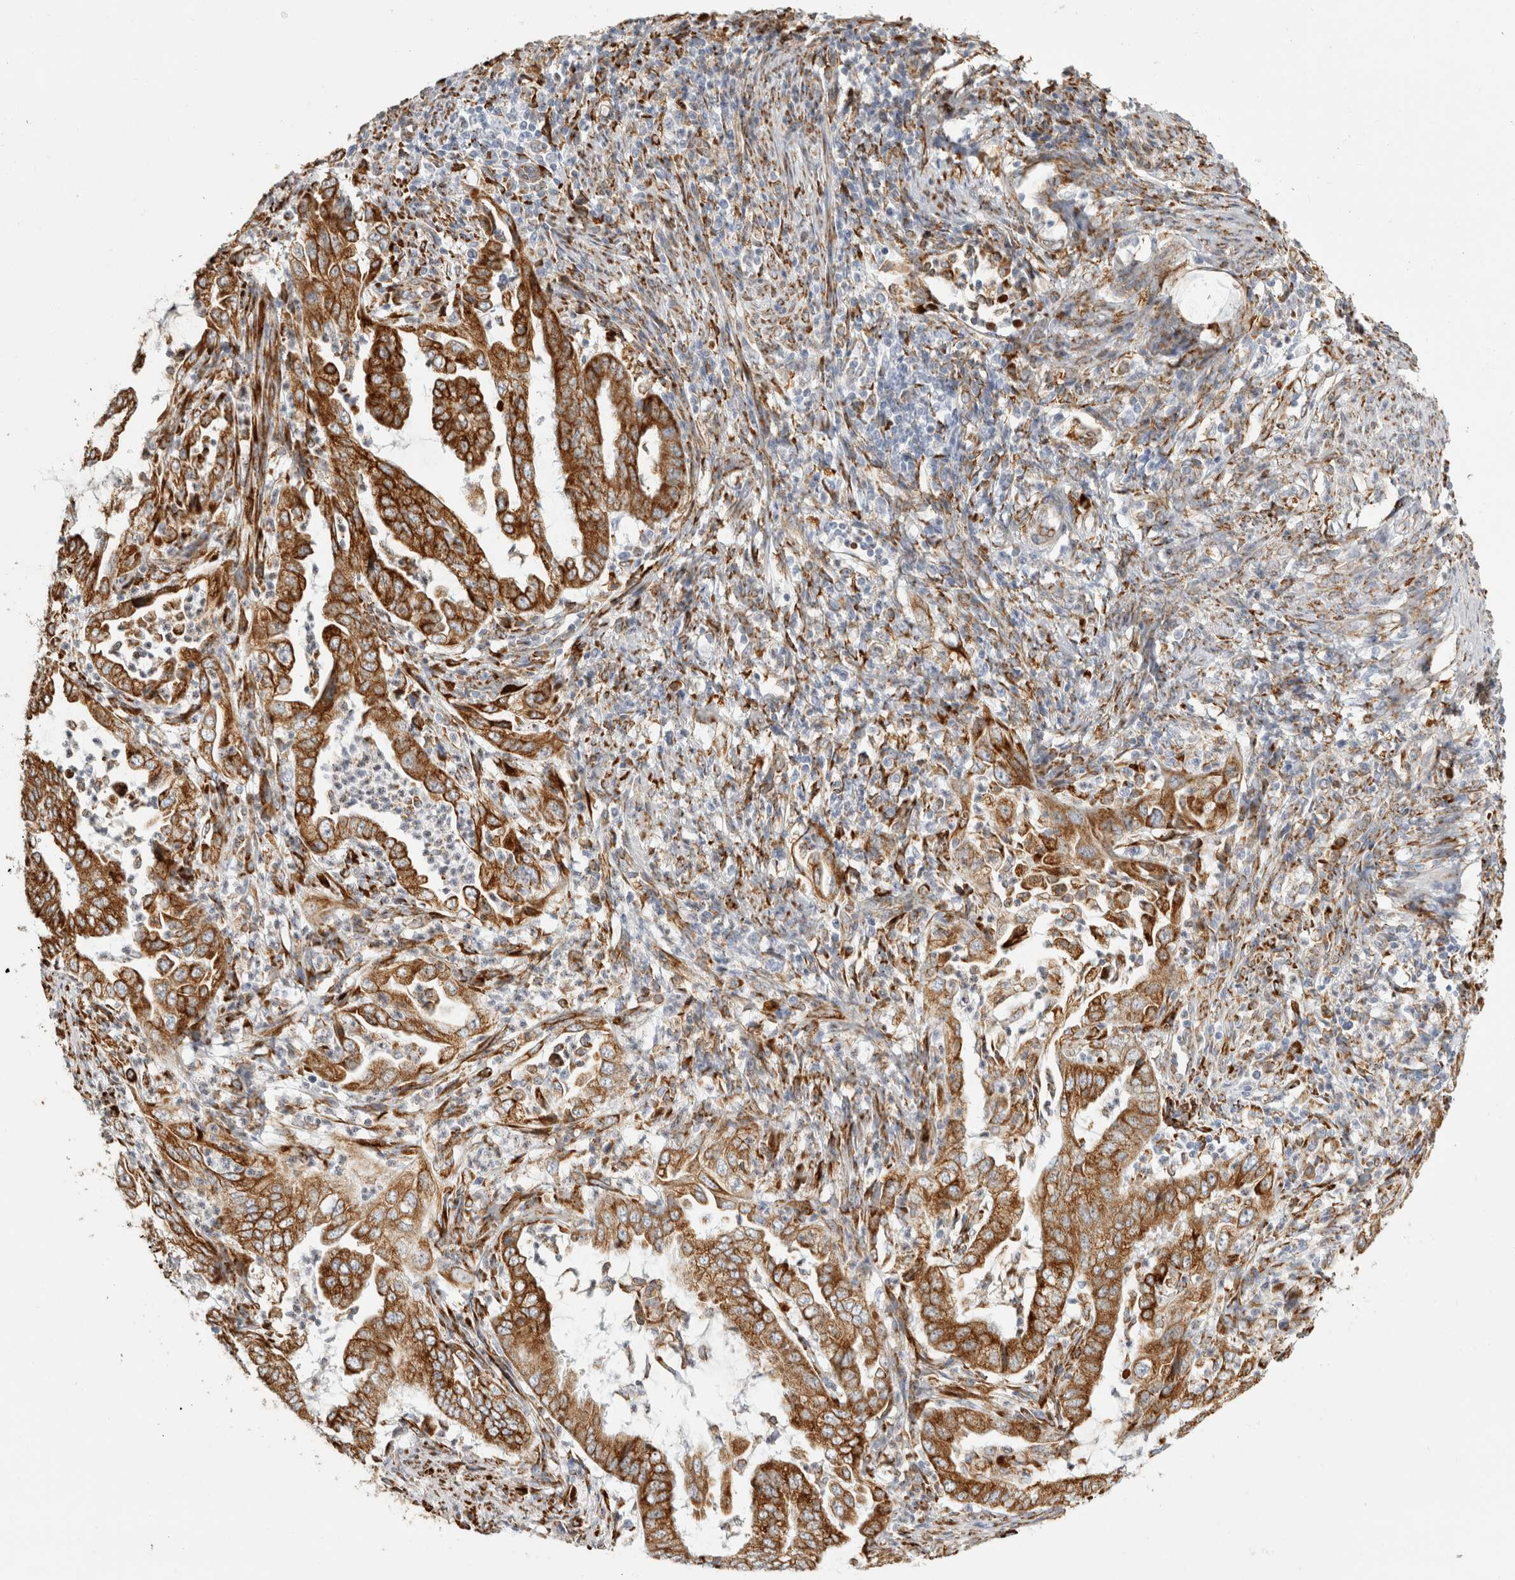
{"staining": {"intensity": "strong", "quantity": ">75%", "location": "cytoplasmic/membranous"}, "tissue": "endometrial cancer", "cell_type": "Tumor cells", "image_type": "cancer", "snomed": [{"axis": "morphology", "description": "Adenocarcinoma, NOS"}, {"axis": "topography", "description": "Endometrium"}], "caption": "This histopathology image exhibits immunohistochemistry (IHC) staining of human endometrial cancer, with high strong cytoplasmic/membranous positivity in about >75% of tumor cells.", "gene": "OSTN", "patient": {"sex": "female", "age": 51}}